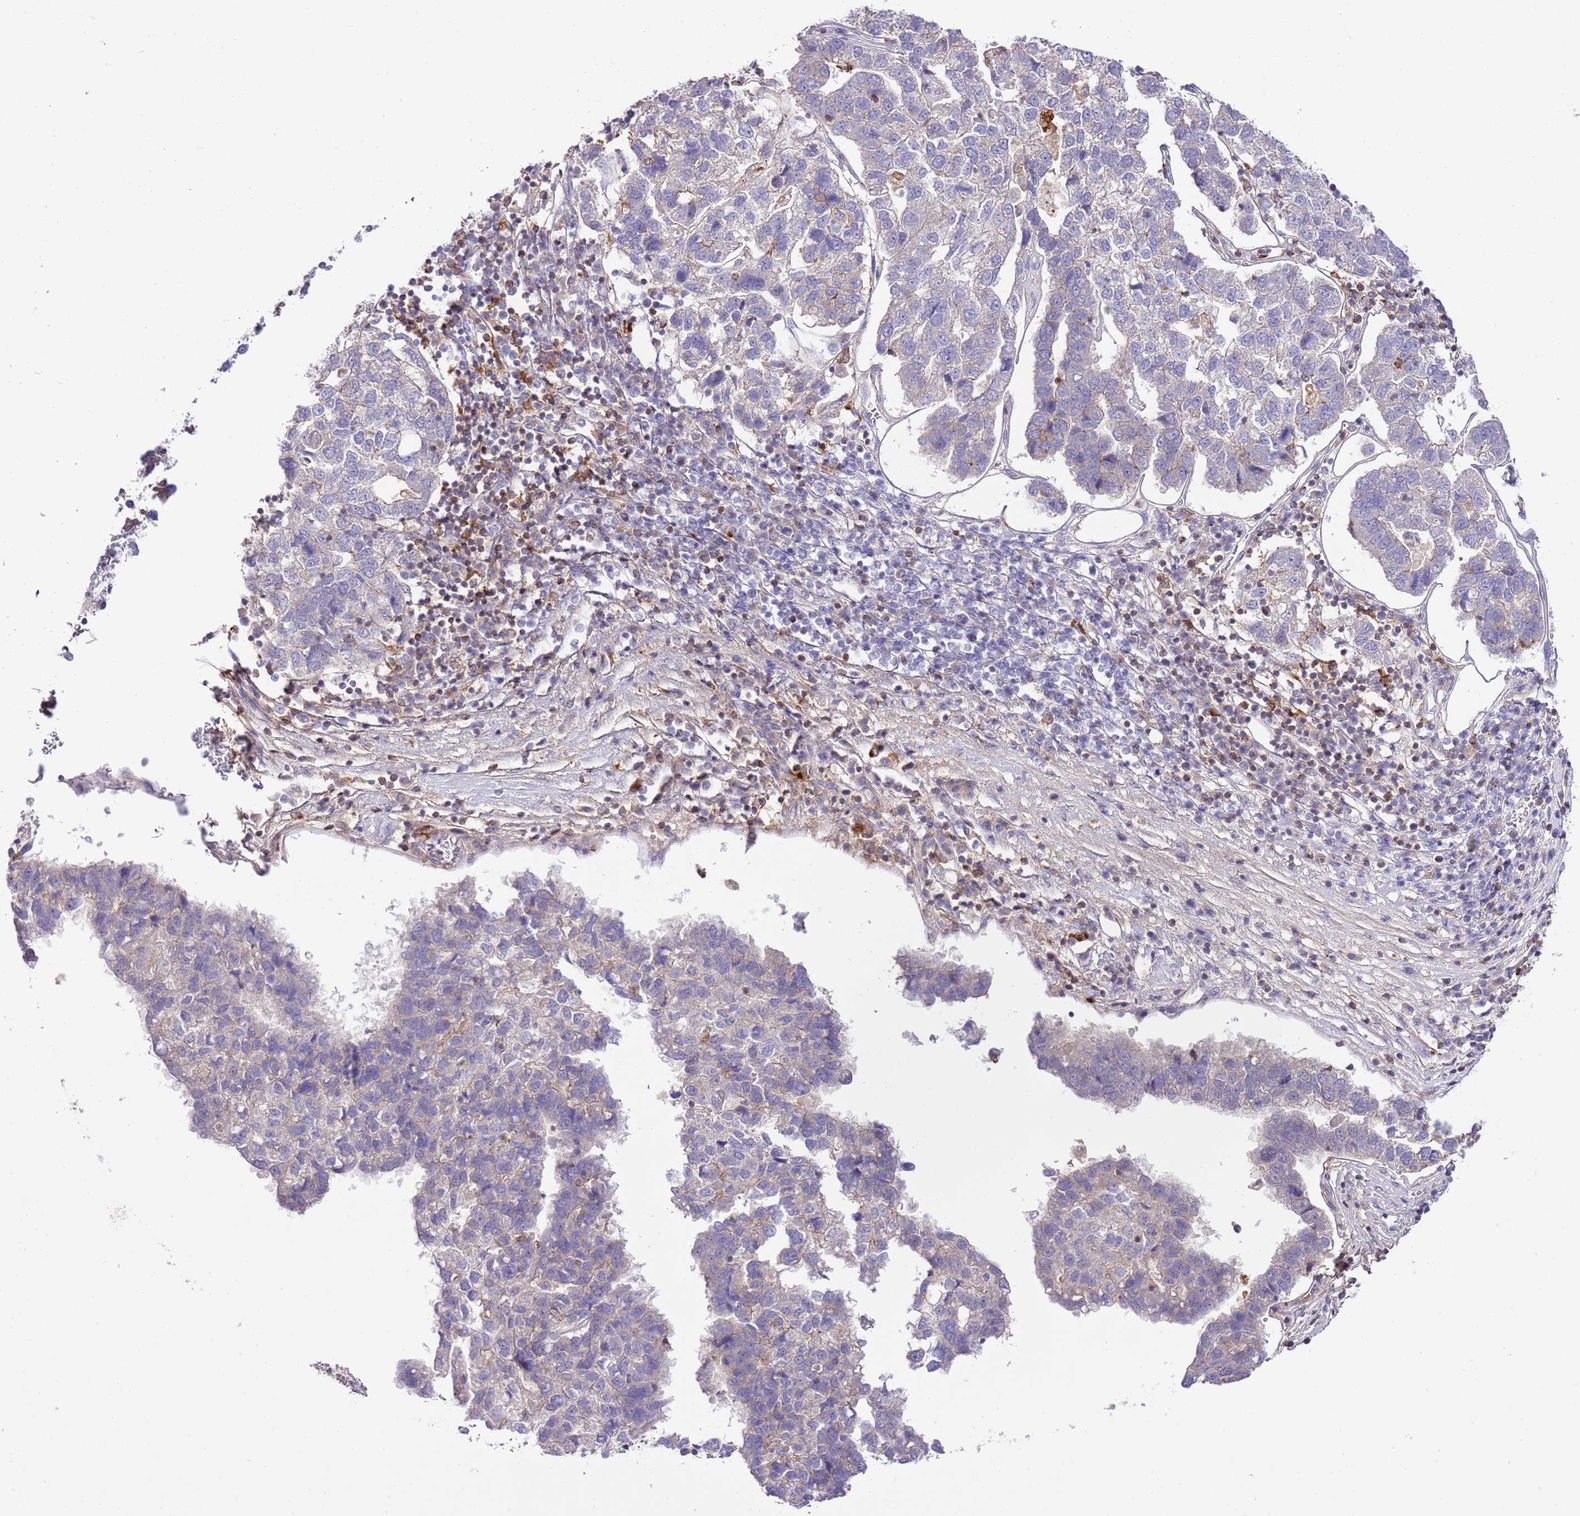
{"staining": {"intensity": "negative", "quantity": "none", "location": "none"}, "tissue": "pancreatic cancer", "cell_type": "Tumor cells", "image_type": "cancer", "snomed": [{"axis": "morphology", "description": "Adenocarcinoma, NOS"}, {"axis": "topography", "description": "Pancreas"}], "caption": "IHC histopathology image of human pancreatic adenocarcinoma stained for a protein (brown), which shows no expression in tumor cells.", "gene": "EFHD1", "patient": {"sex": "female", "age": 61}}